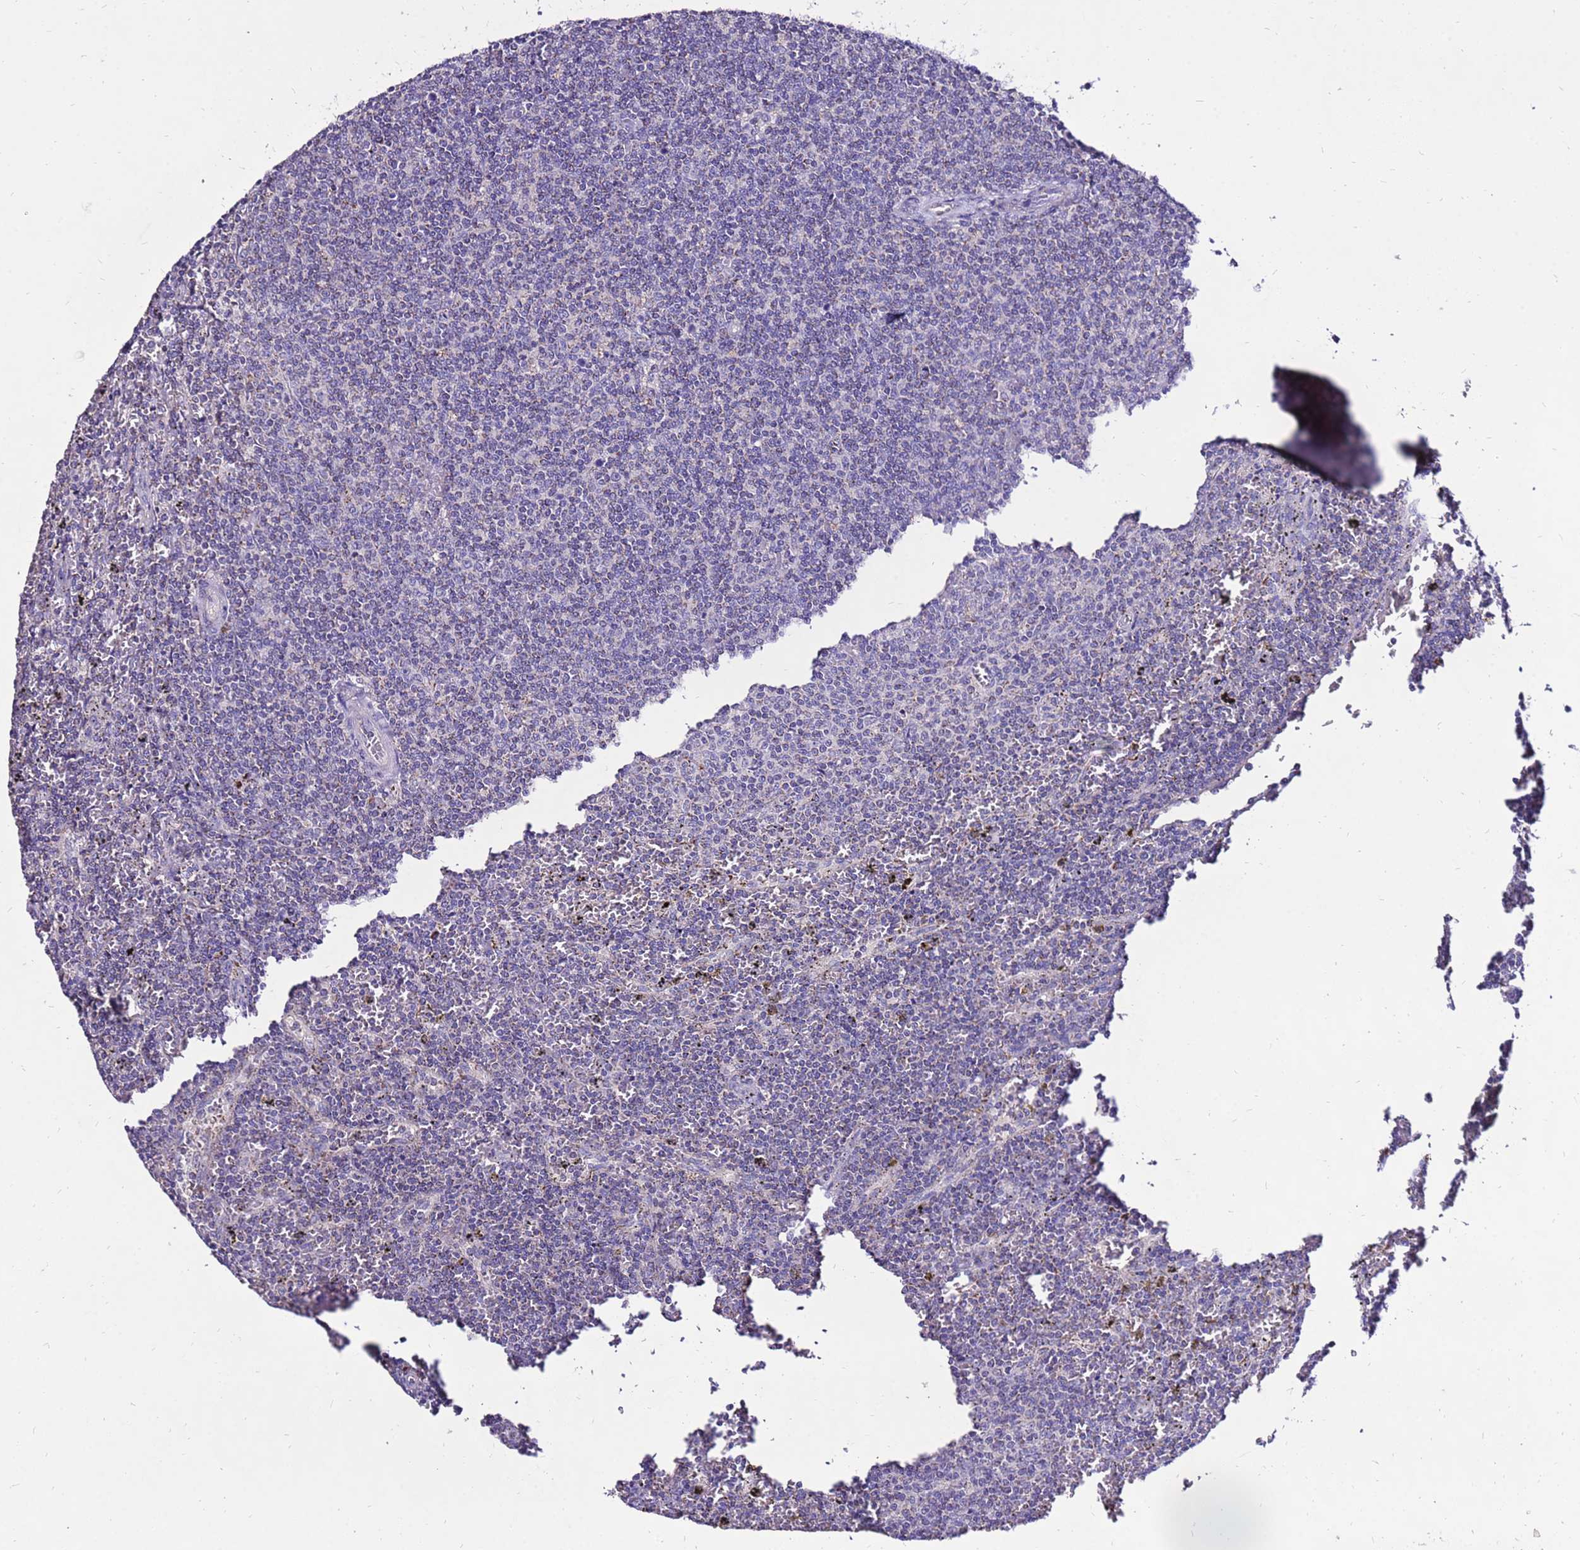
{"staining": {"intensity": "negative", "quantity": "none", "location": "none"}, "tissue": "lymphoma", "cell_type": "Tumor cells", "image_type": "cancer", "snomed": [{"axis": "morphology", "description": "Malignant lymphoma, non-Hodgkin's type, Low grade"}, {"axis": "topography", "description": "Spleen"}], "caption": "This image is of lymphoma stained with immunohistochemistry to label a protein in brown with the nuclei are counter-stained blue. There is no expression in tumor cells.", "gene": "TMEM106C", "patient": {"sex": "female", "age": 50}}